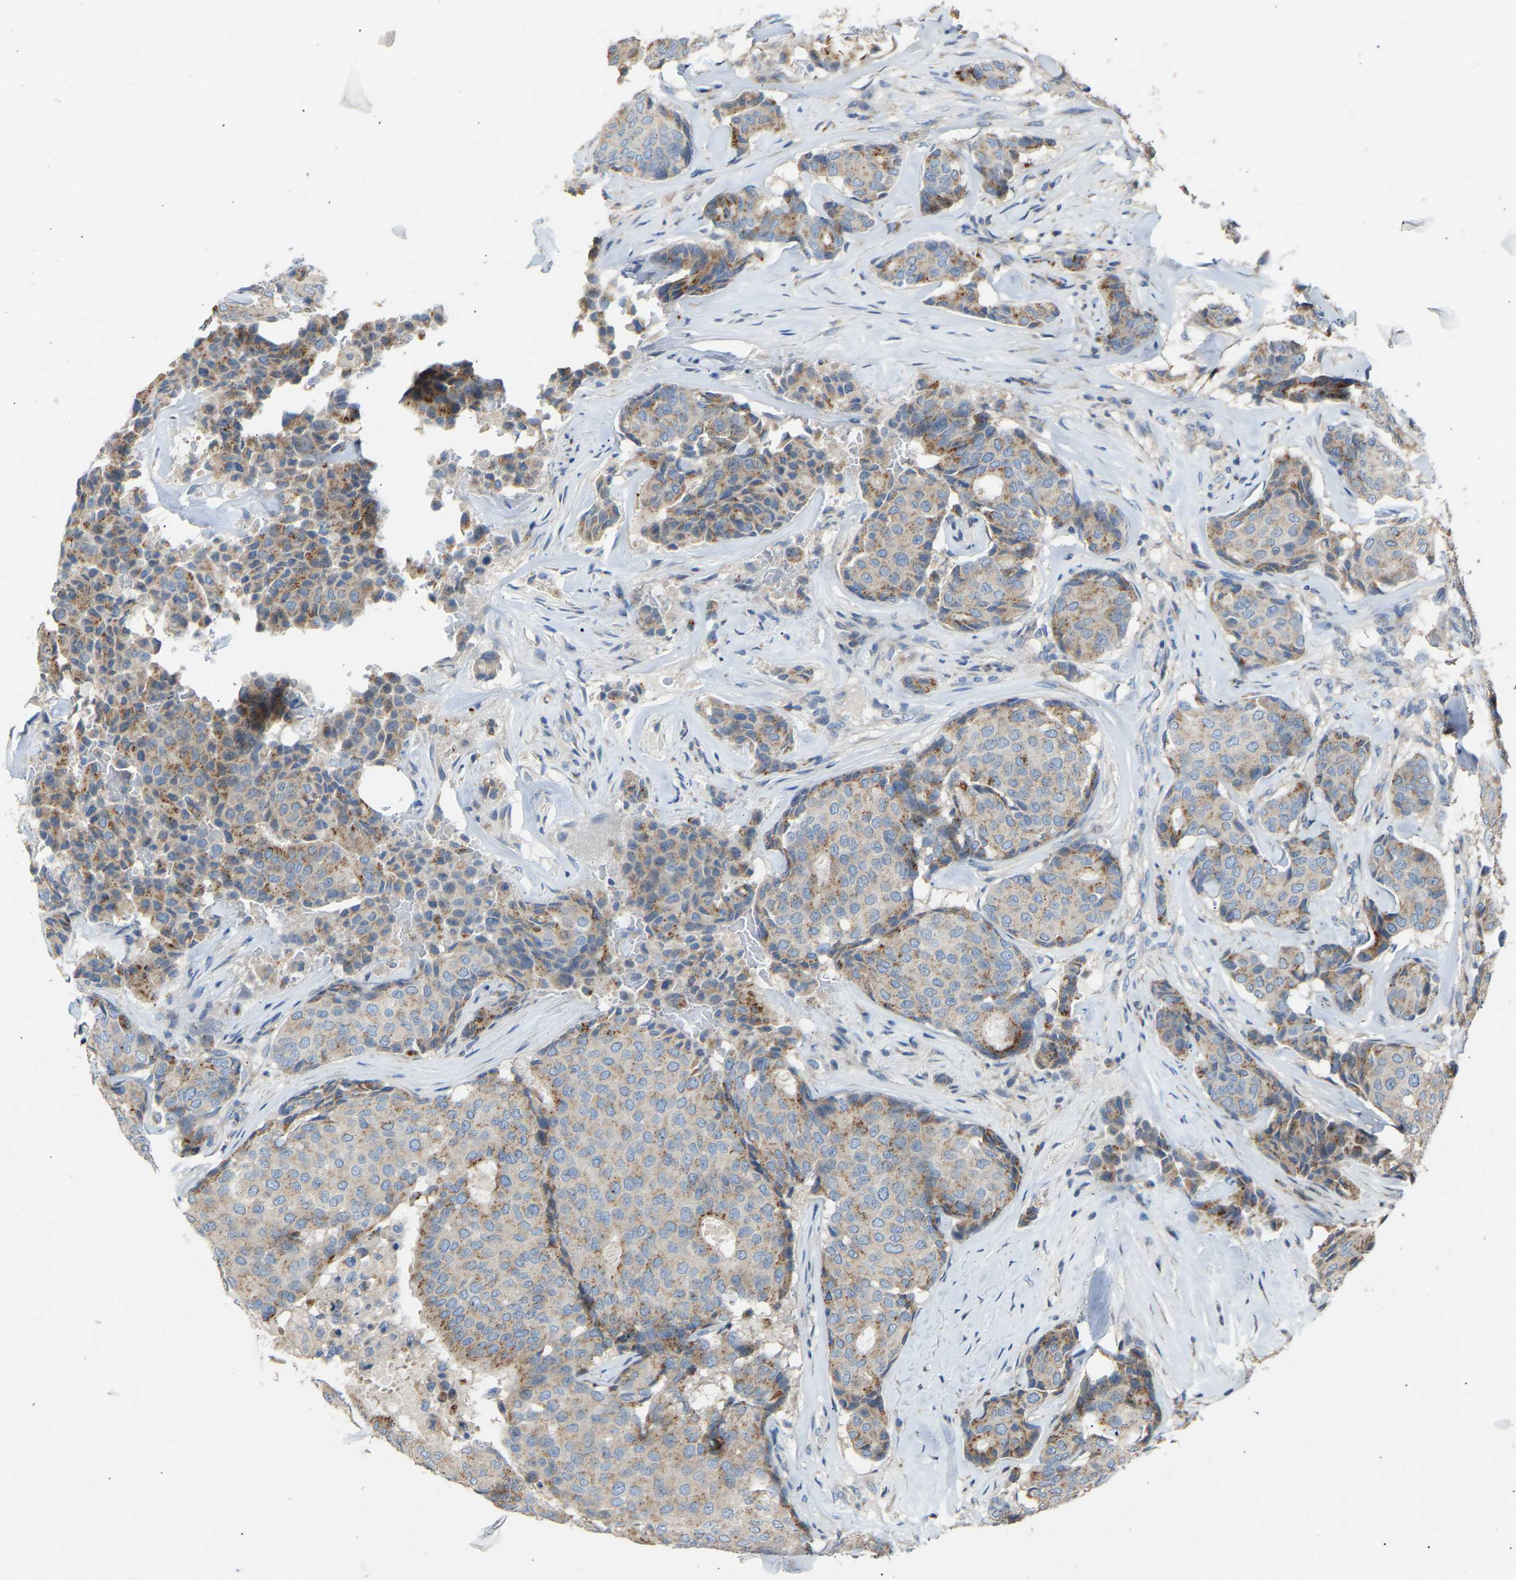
{"staining": {"intensity": "moderate", "quantity": "<25%", "location": "cytoplasmic/membranous"}, "tissue": "breast cancer", "cell_type": "Tumor cells", "image_type": "cancer", "snomed": [{"axis": "morphology", "description": "Duct carcinoma"}, {"axis": "topography", "description": "Breast"}], "caption": "Immunohistochemical staining of breast intraductal carcinoma shows low levels of moderate cytoplasmic/membranous staining in approximately <25% of tumor cells.", "gene": "RGP1", "patient": {"sex": "female", "age": 75}}